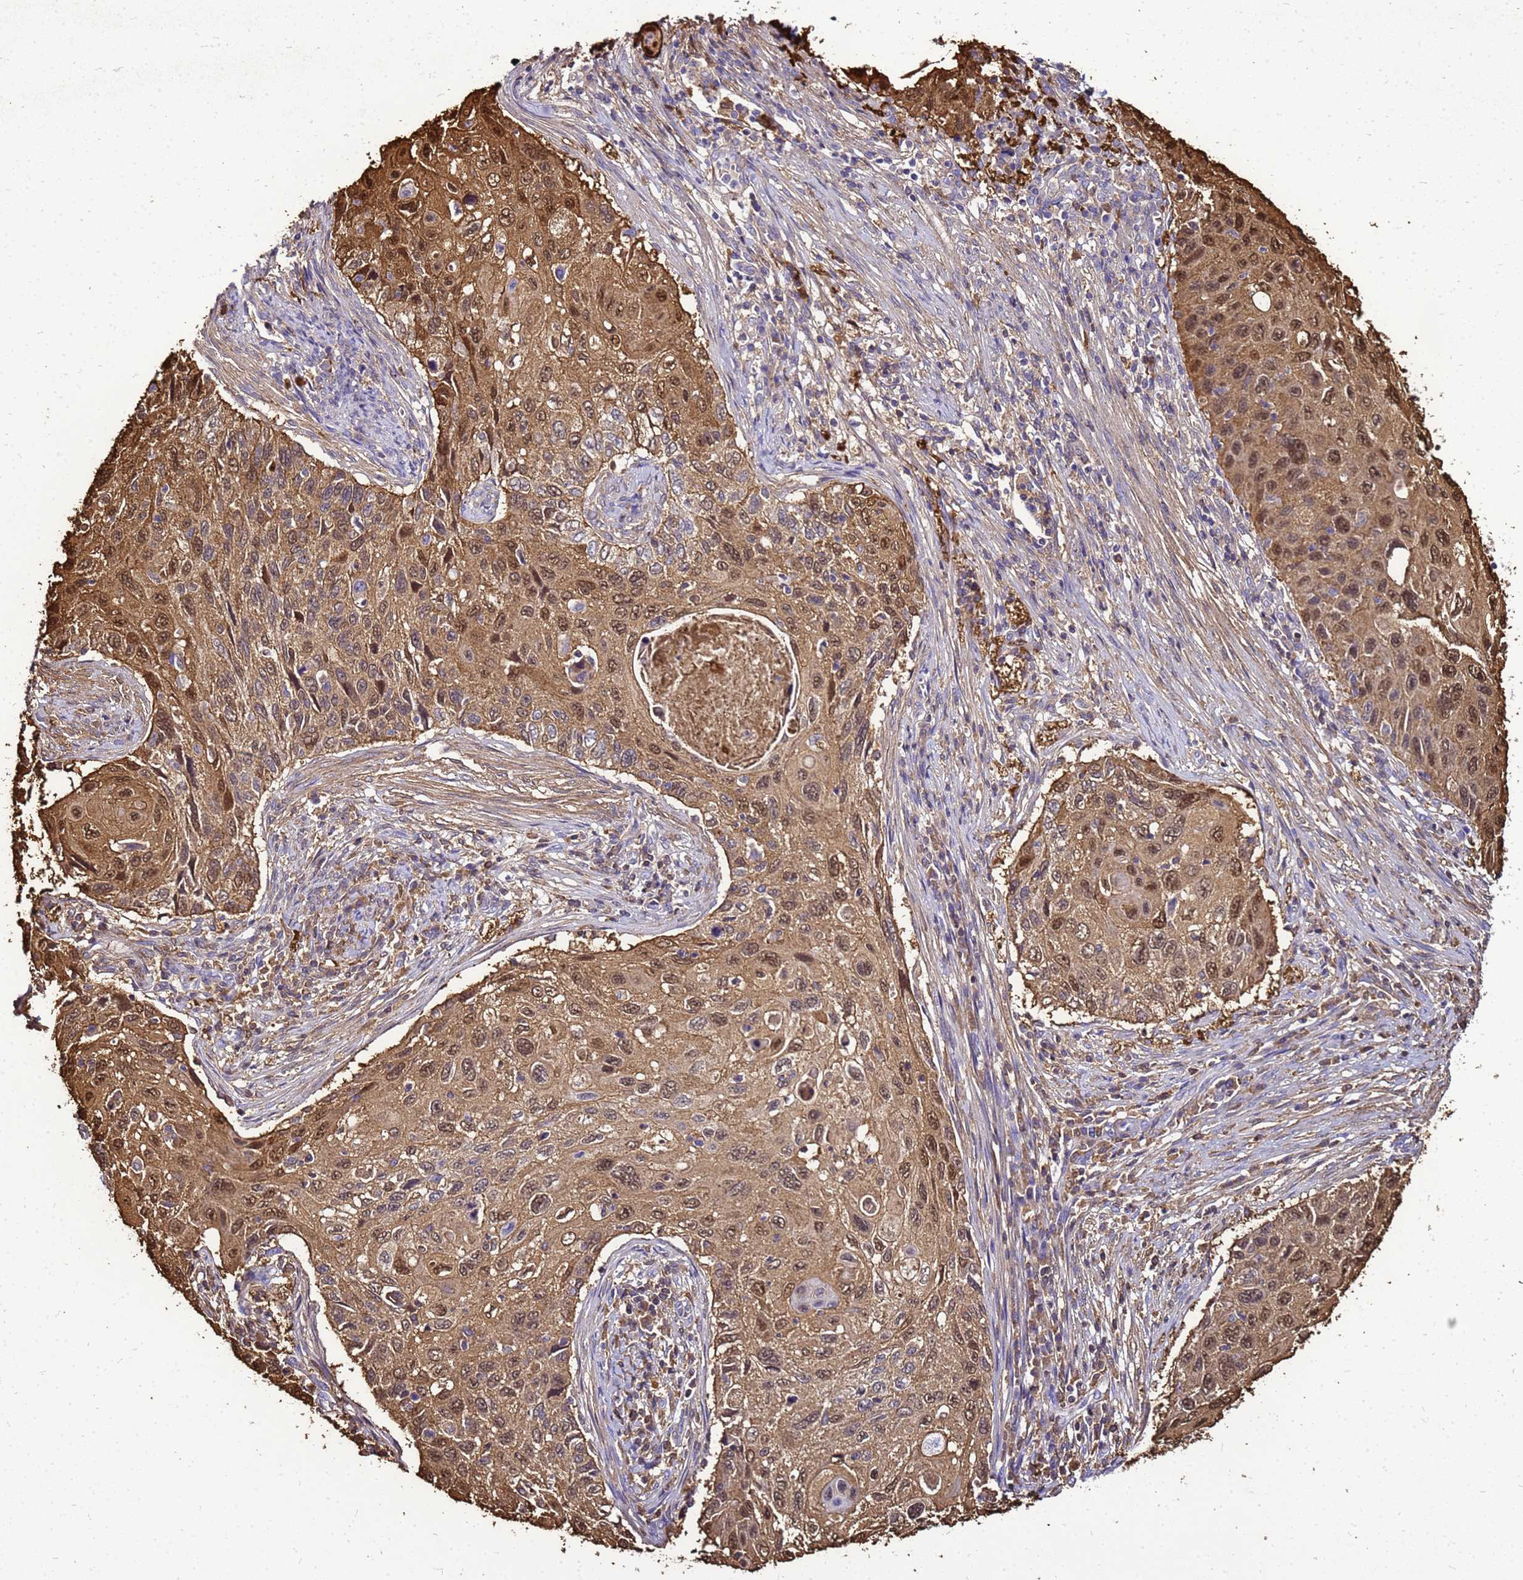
{"staining": {"intensity": "moderate", "quantity": ">75%", "location": "cytoplasmic/membranous,nuclear"}, "tissue": "cervical cancer", "cell_type": "Tumor cells", "image_type": "cancer", "snomed": [{"axis": "morphology", "description": "Squamous cell carcinoma, NOS"}, {"axis": "topography", "description": "Cervix"}], "caption": "IHC of cervical squamous cell carcinoma shows medium levels of moderate cytoplasmic/membranous and nuclear staining in approximately >75% of tumor cells.", "gene": "S100A2", "patient": {"sex": "female", "age": 70}}